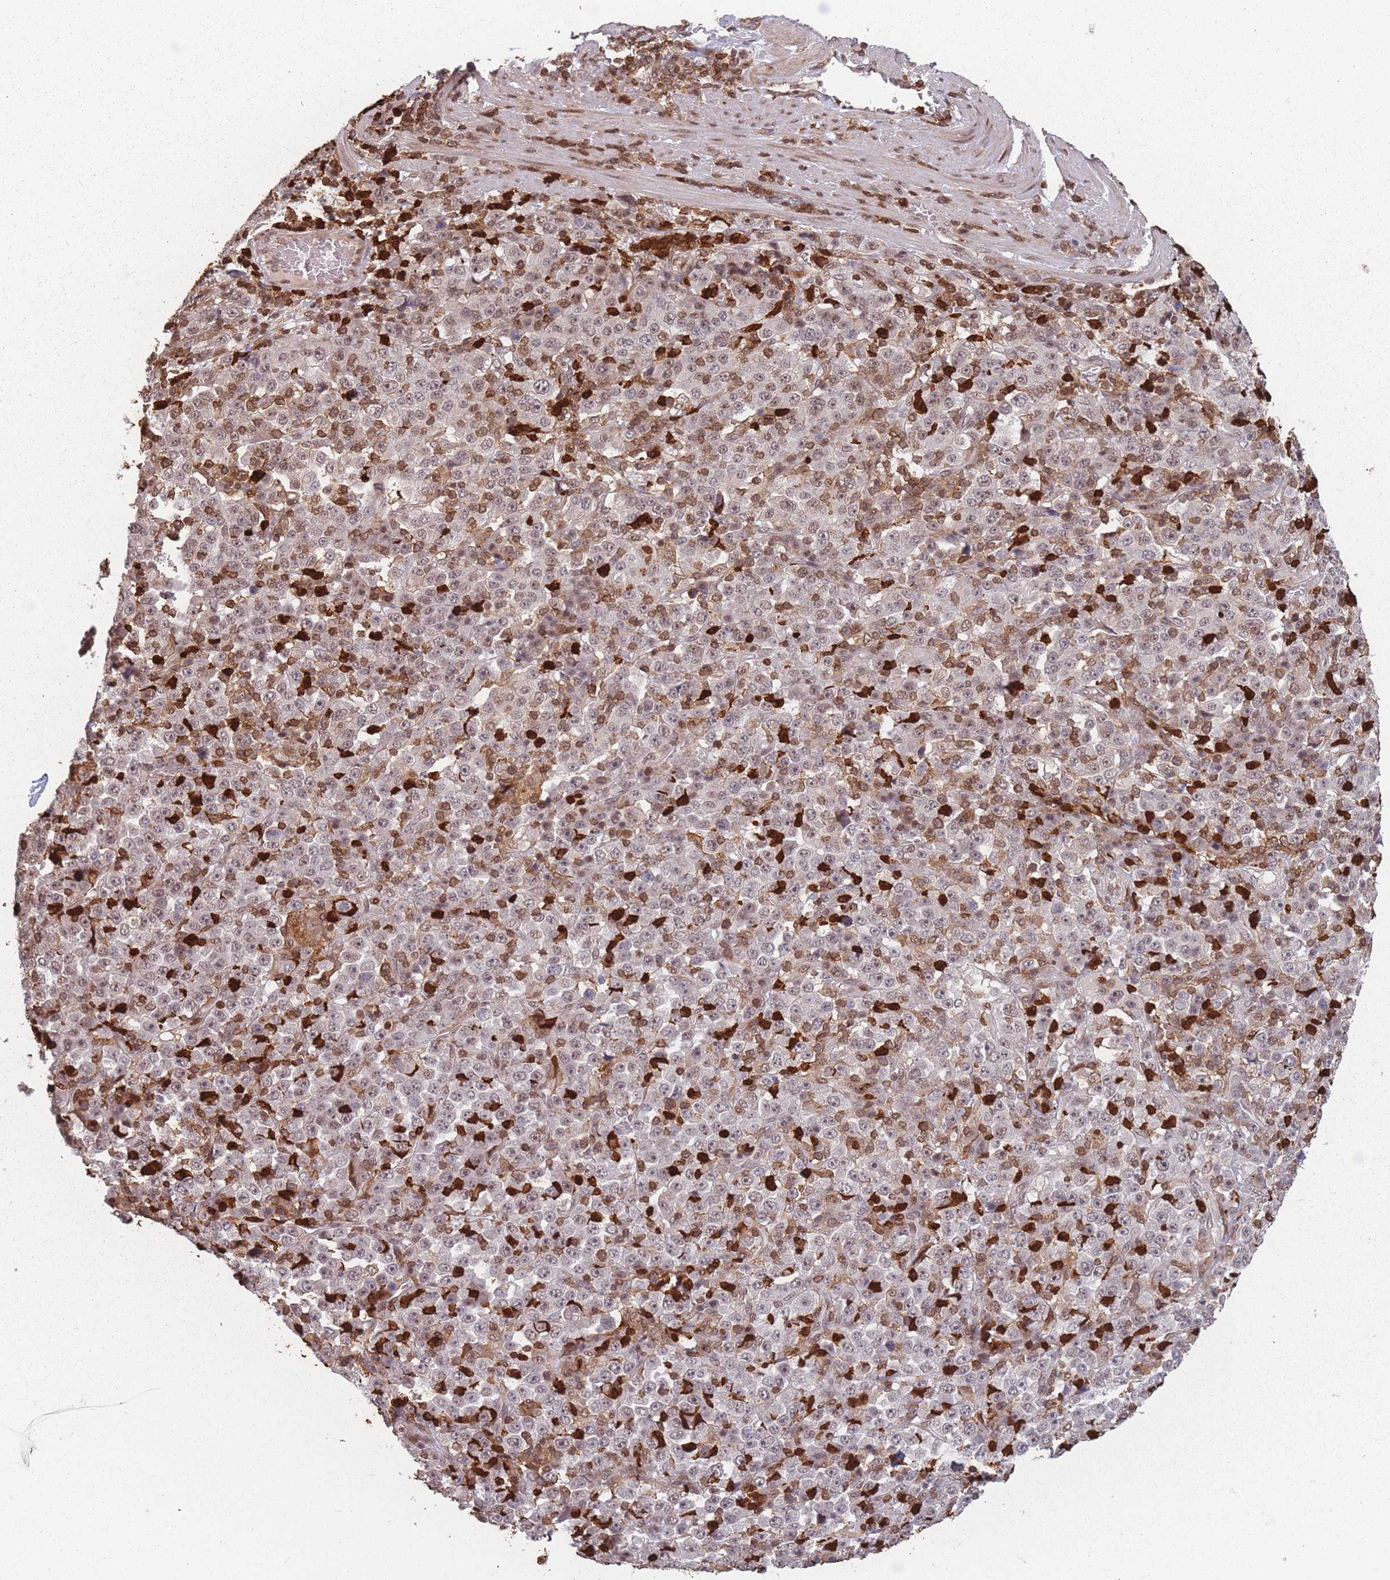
{"staining": {"intensity": "weak", "quantity": "<25%", "location": "nuclear"}, "tissue": "stomach cancer", "cell_type": "Tumor cells", "image_type": "cancer", "snomed": [{"axis": "morphology", "description": "Normal tissue, NOS"}, {"axis": "morphology", "description": "Adenocarcinoma, NOS"}, {"axis": "topography", "description": "Stomach, upper"}, {"axis": "topography", "description": "Stomach"}], "caption": "Histopathology image shows no significant protein expression in tumor cells of stomach cancer (adenocarcinoma).", "gene": "WDR55", "patient": {"sex": "male", "age": 59}}